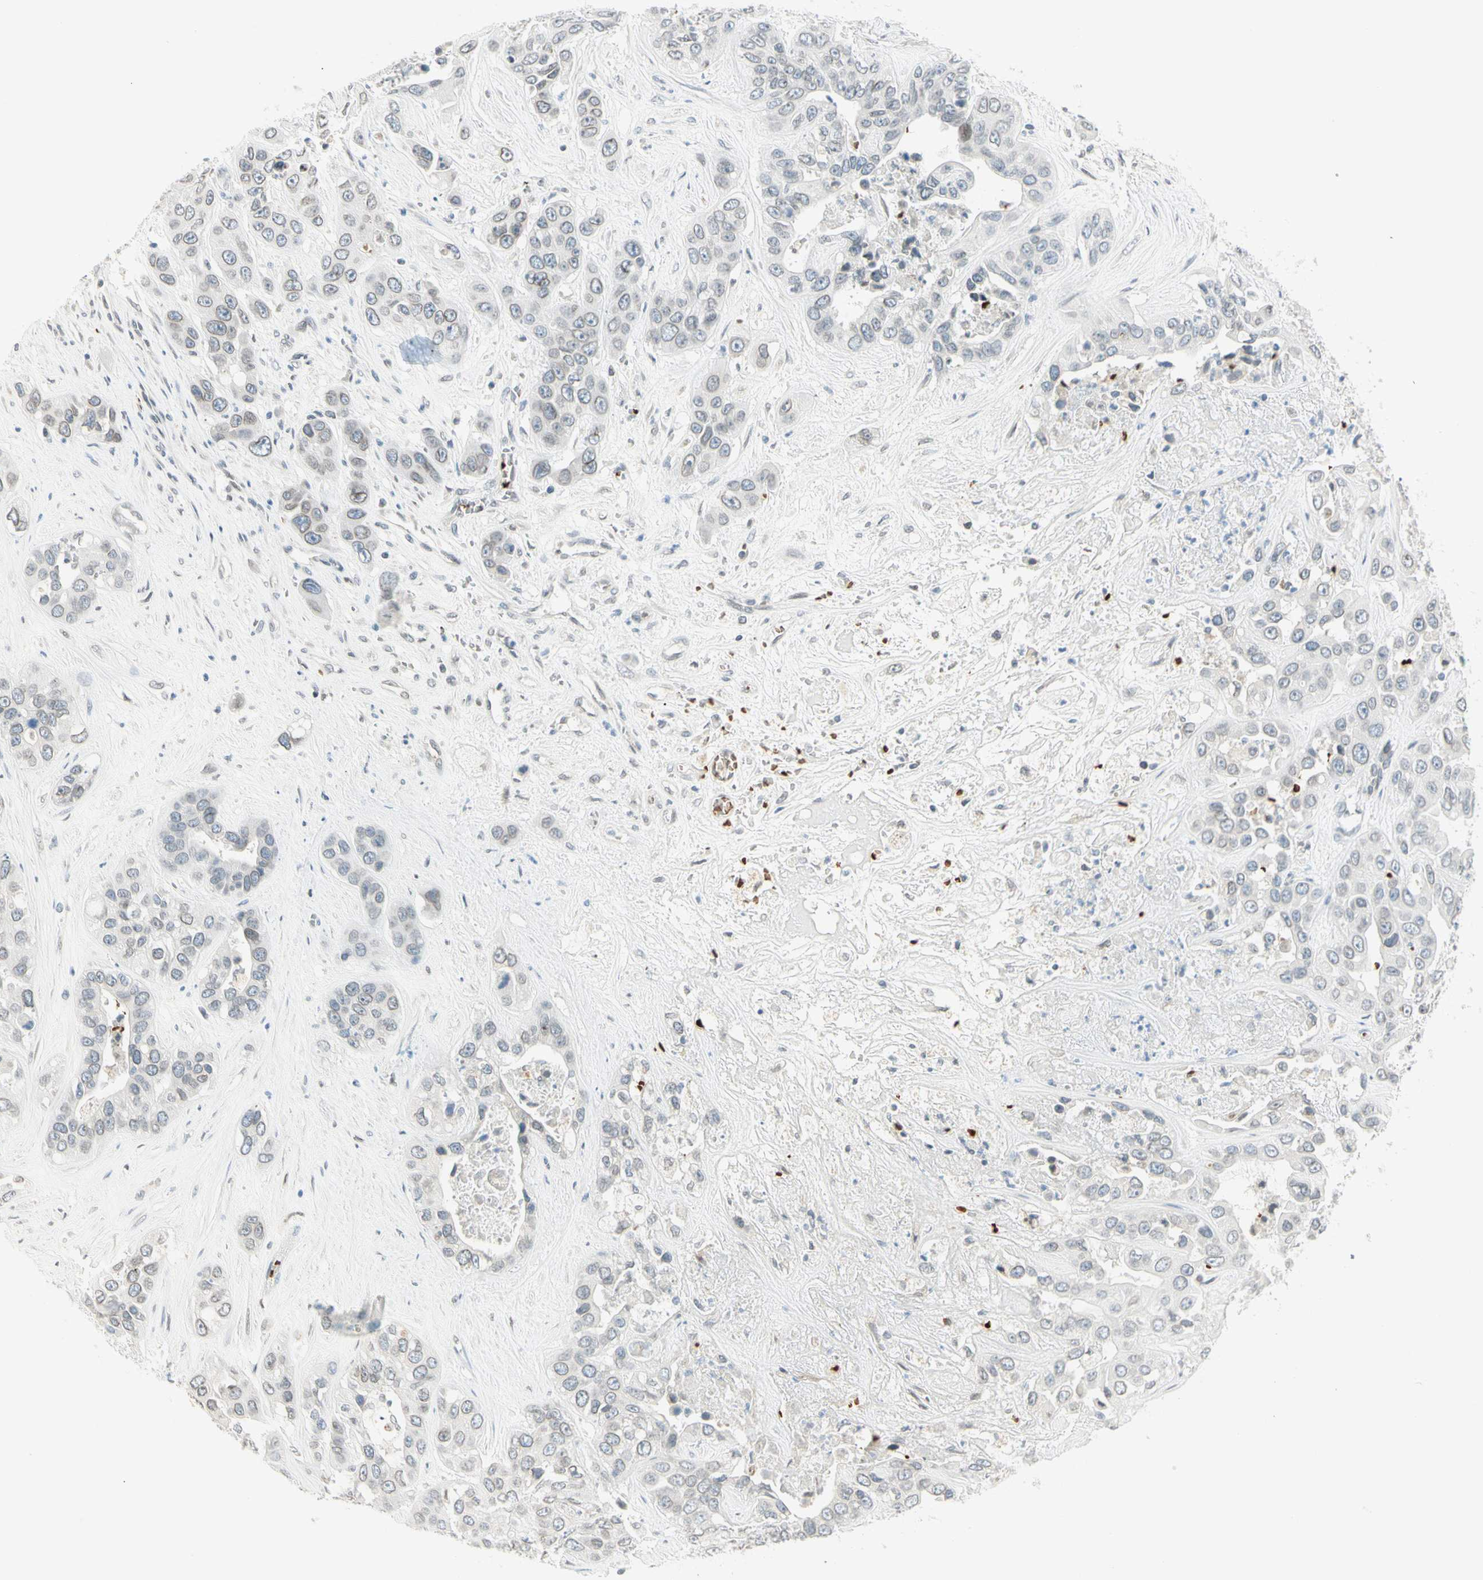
{"staining": {"intensity": "weak", "quantity": "<25%", "location": "cytoplasmic/membranous,nuclear"}, "tissue": "liver cancer", "cell_type": "Tumor cells", "image_type": "cancer", "snomed": [{"axis": "morphology", "description": "Cholangiocarcinoma"}, {"axis": "topography", "description": "Liver"}], "caption": "The immunohistochemistry micrograph has no significant expression in tumor cells of liver cholangiocarcinoma tissue. Nuclei are stained in blue.", "gene": "BCAN", "patient": {"sex": "female", "age": 52}}